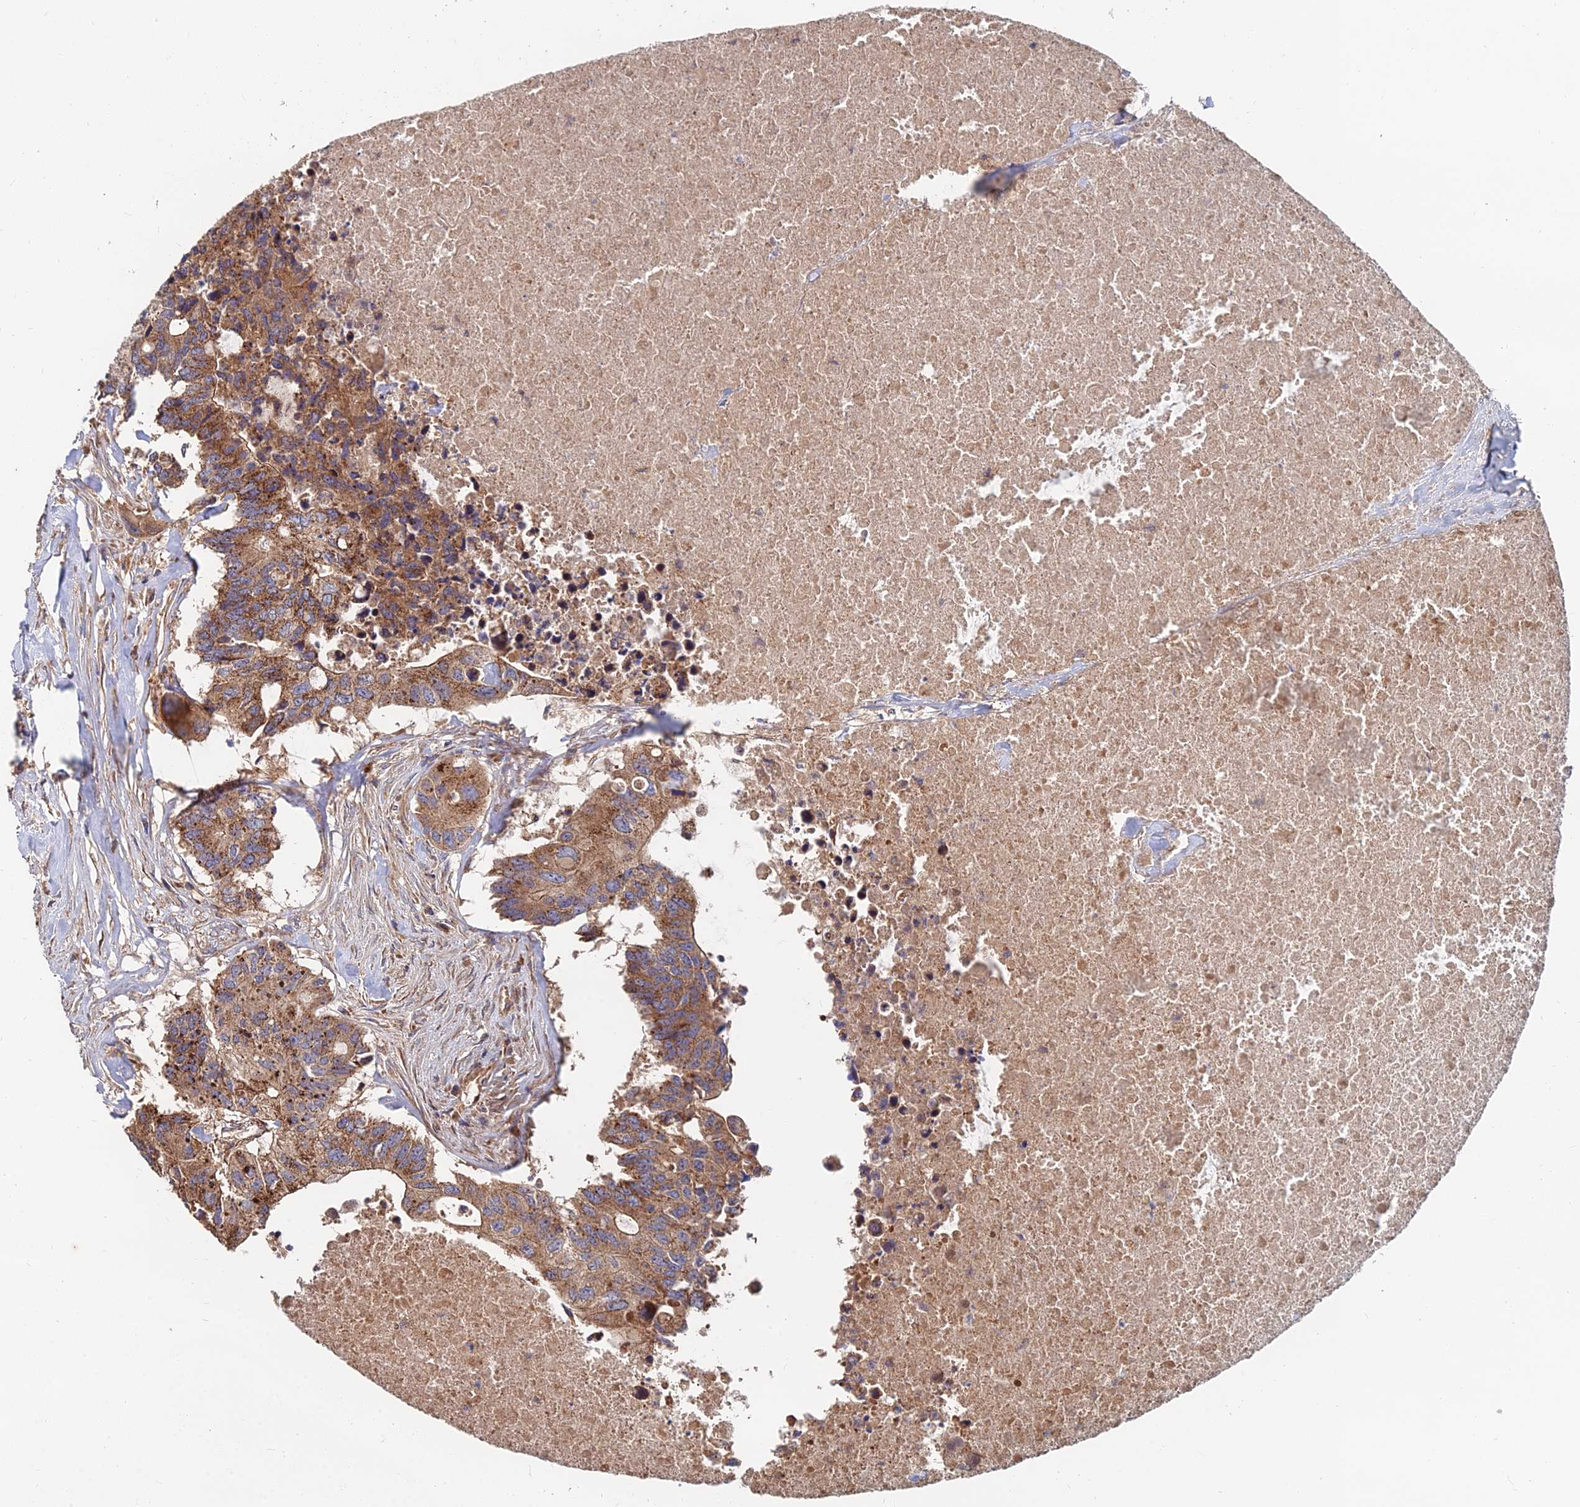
{"staining": {"intensity": "moderate", "quantity": ">75%", "location": "cytoplasmic/membranous"}, "tissue": "colorectal cancer", "cell_type": "Tumor cells", "image_type": "cancer", "snomed": [{"axis": "morphology", "description": "Adenocarcinoma, NOS"}, {"axis": "topography", "description": "Colon"}], "caption": "Protein positivity by immunohistochemistry shows moderate cytoplasmic/membranous staining in approximately >75% of tumor cells in colorectal adenocarcinoma. The protein of interest is shown in brown color, while the nuclei are stained blue.", "gene": "CCZ1", "patient": {"sex": "male", "age": 71}}